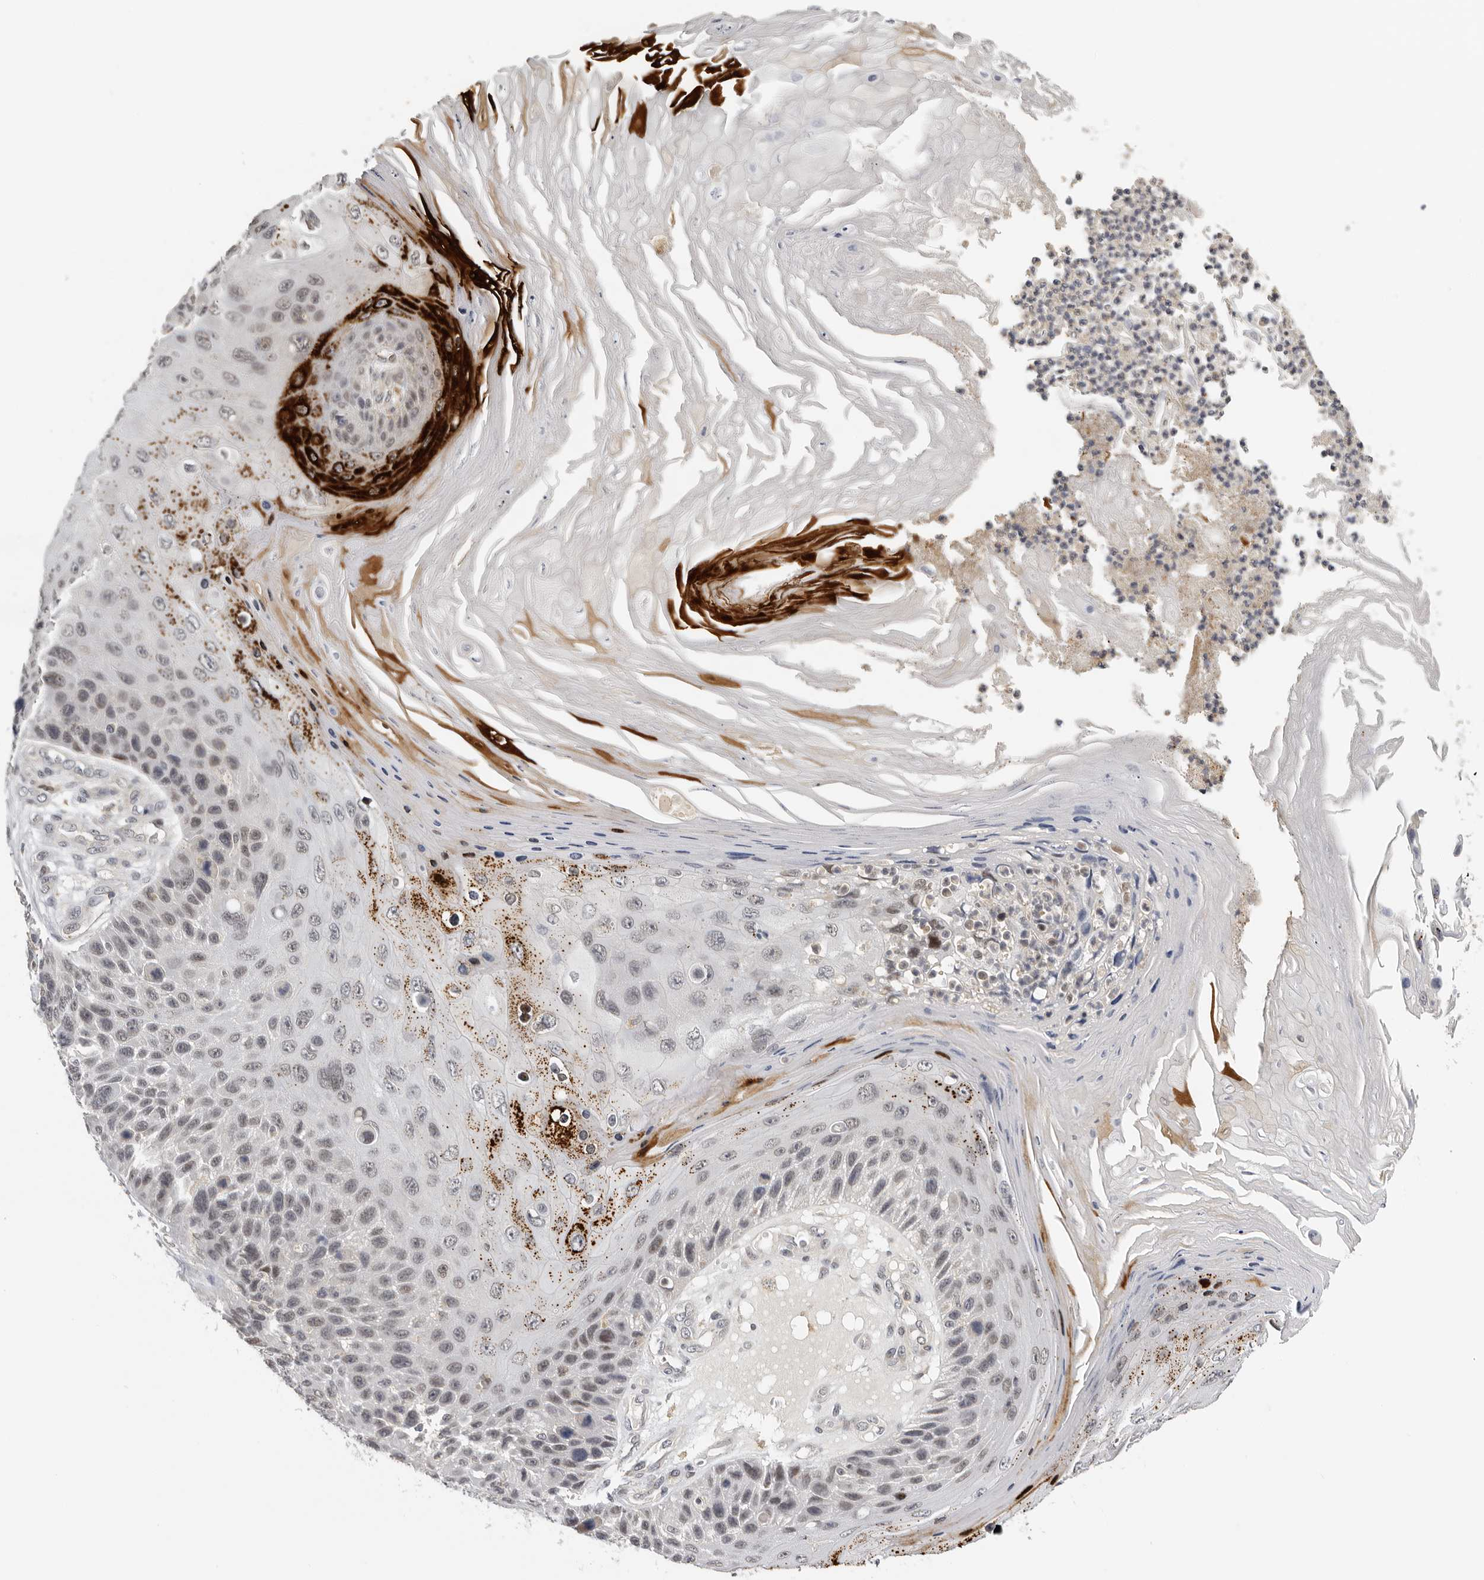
{"staining": {"intensity": "negative", "quantity": "none", "location": "none"}, "tissue": "skin cancer", "cell_type": "Tumor cells", "image_type": "cancer", "snomed": [{"axis": "morphology", "description": "Squamous cell carcinoma, NOS"}, {"axis": "topography", "description": "Skin"}], "caption": "Tumor cells are negative for protein expression in human squamous cell carcinoma (skin).", "gene": "KIF2B", "patient": {"sex": "female", "age": 88}}